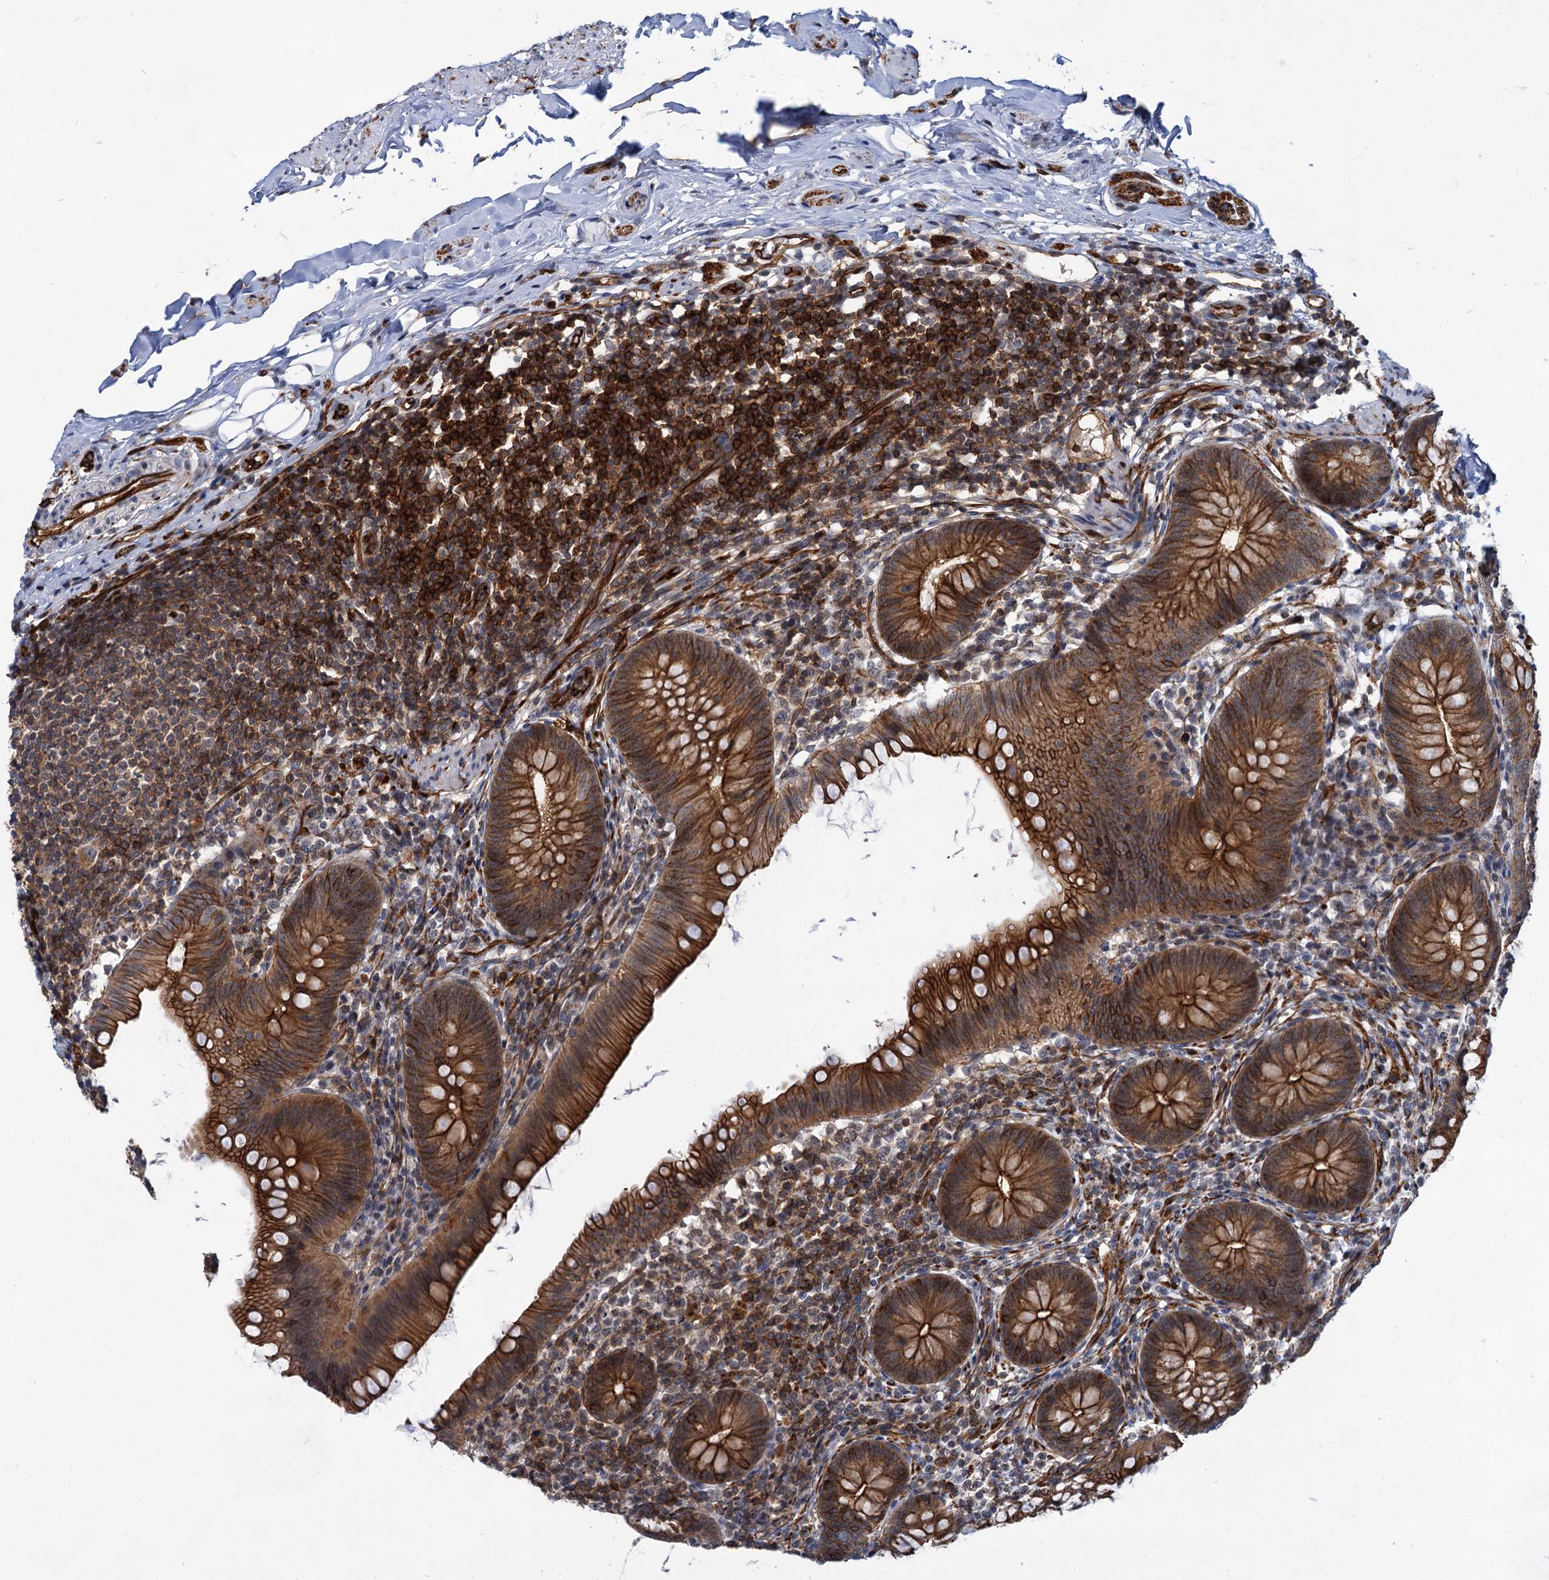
{"staining": {"intensity": "strong", "quantity": ">75%", "location": "cytoplasmic/membranous"}, "tissue": "appendix", "cell_type": "Glandular cells", "image_type": "normal", "snomed": [{"axis": "morphology", "description": "Normal tissue, NOS"}, {"axis": "topography", "description": "Appendix"}], "caption": "Immunohistochemical staining of normal appendix reveals strong cytoplasmic/membranous protein positivity in approximately >75% of glandular cells.", "gene": "ABLIM1", "patient": {"sex": "female", "age": 62}}